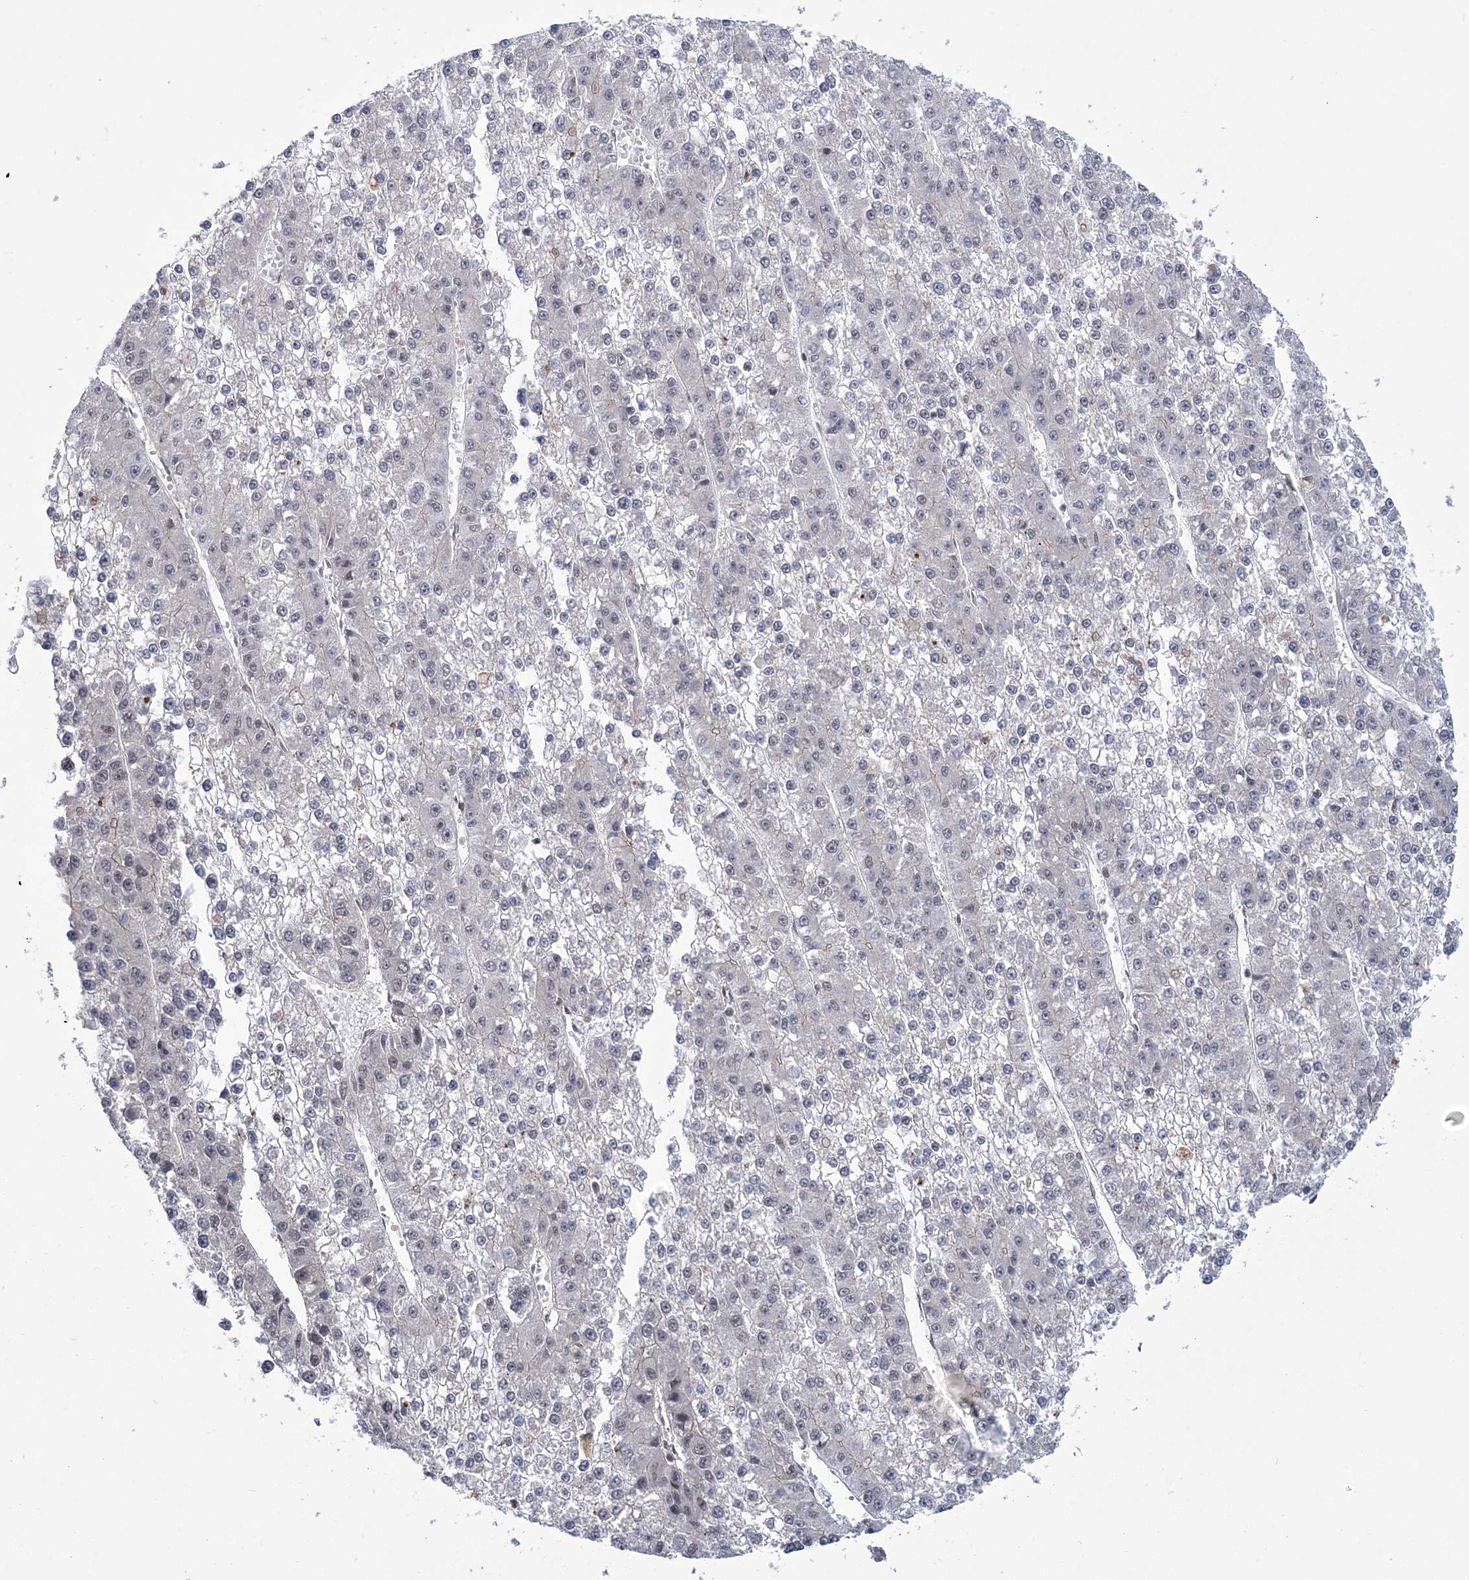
{"staining": {"intensity": "negative", "quantity": "none", "location": "none"}, "tissue": "liver cancer", "cell_type": "Tumor cells", "image_type": "cancer", "snomed": [{"axis": "morphology", "description": "Carcinoma, Hepatocellular, NOS"}, {"axis": "topography", "description": "Liver"}], "caption": "This is an IHC image of human liver cancer (hepatocellular carcinoma). There is no expression in tumor cells.", "gene": "TATDN2", "patient": {"sex": "female", "age": 73}}